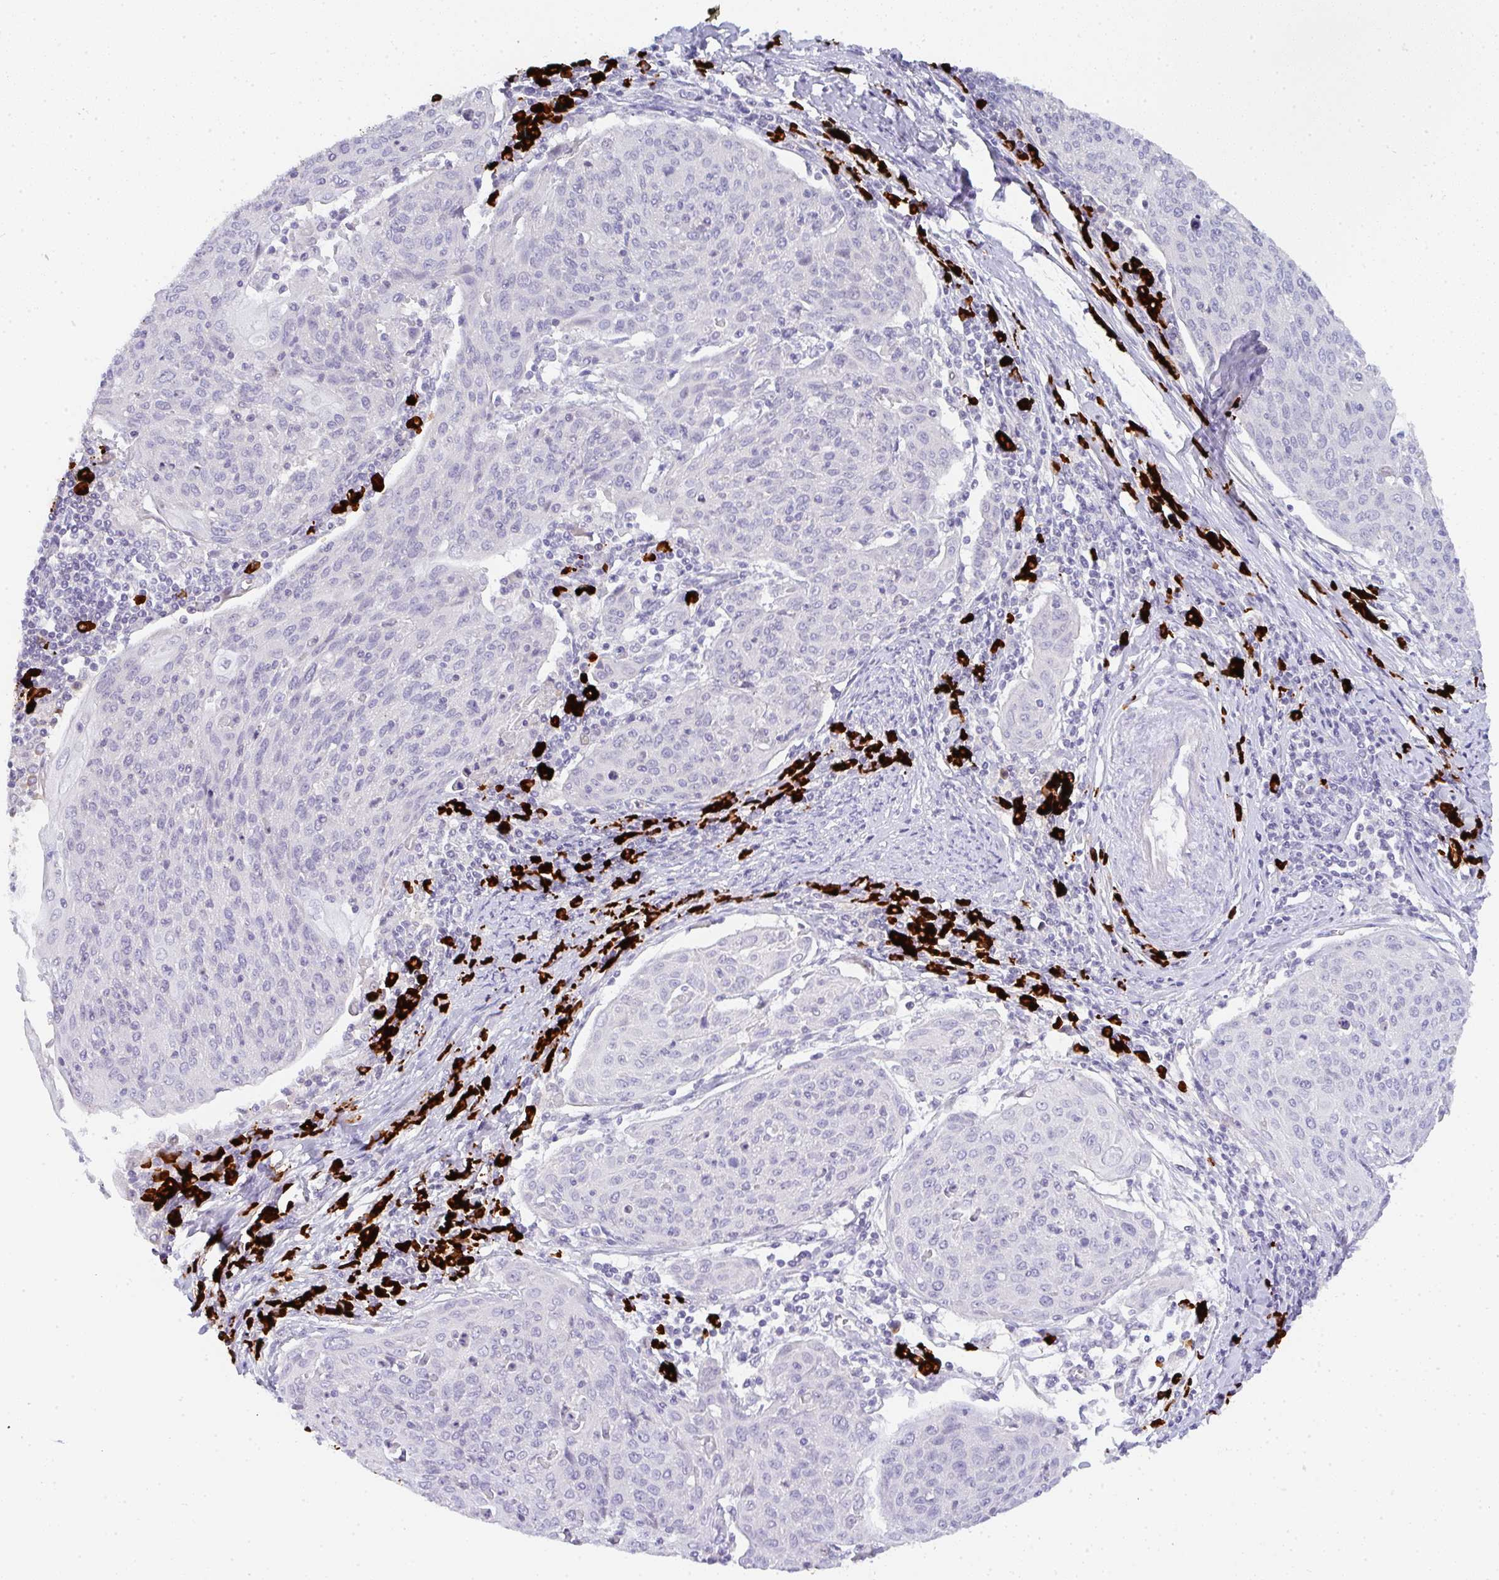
{"staining": {"intensity": "negative", "quantity": "none", "location": "none"}, "tissue": "cervical cancer", "cell_type": "Tumor cells", "image_type": "cancer", "snomed": [{"axis": "morphology", "description": "Squamous cell carcinoma, NOS"}, {"axis": "topography", "description": "Cervix"}], "caption": "Tumor cells show no significant protein positivity in cervical cancer (squamous cell carcinoma). Brightfield microscopy of immunohistochemistry (IHC) stained with DAB (brown) and hematoxylin (blue), captured at high magnification.", "gene": "CACNA1S", "patient": {"sex": "female", "age": 67}}